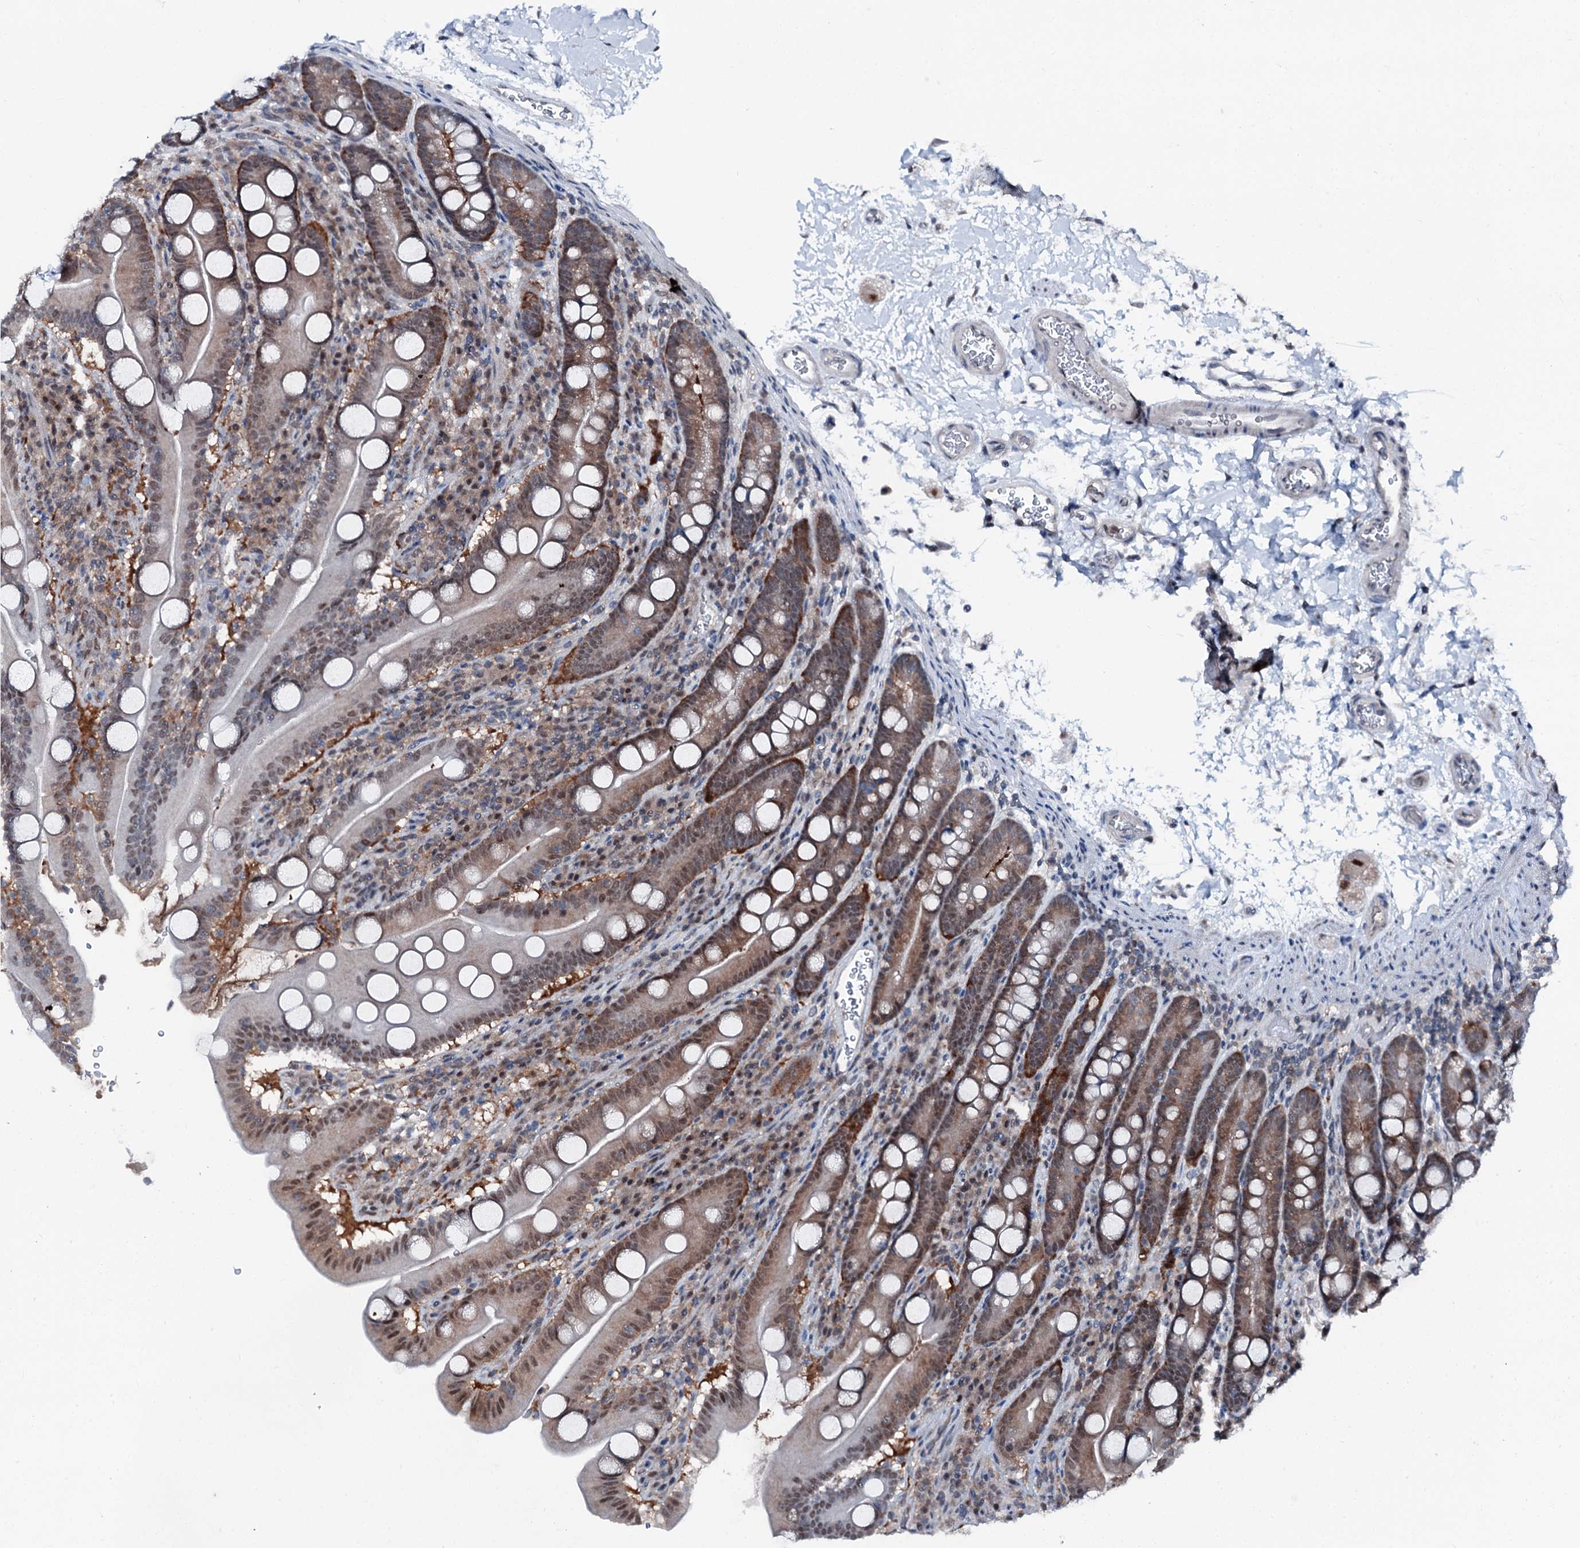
{"staining": {"intensity": "moderate", "quantity": ">75%", "location": "cytoplasmic/membranous,nuclear"}, "tissue": "duodenum", "cell_type": "Glandular cells", "image_type": "normal", "snomed": [{"axis": "morphology", "description": "Normal tissue, NOS"}, {"axis": "topography", "description": "Duodenum"}], "caption": "A brown stain labels moderate cytoplasmic/membranous,nuclear expression of a protein in glandular cells of benign human duodenum. Nuclei are stained in blue.", "gene": "PSMD13", "patient": {"sex": "male", "age": 35}}